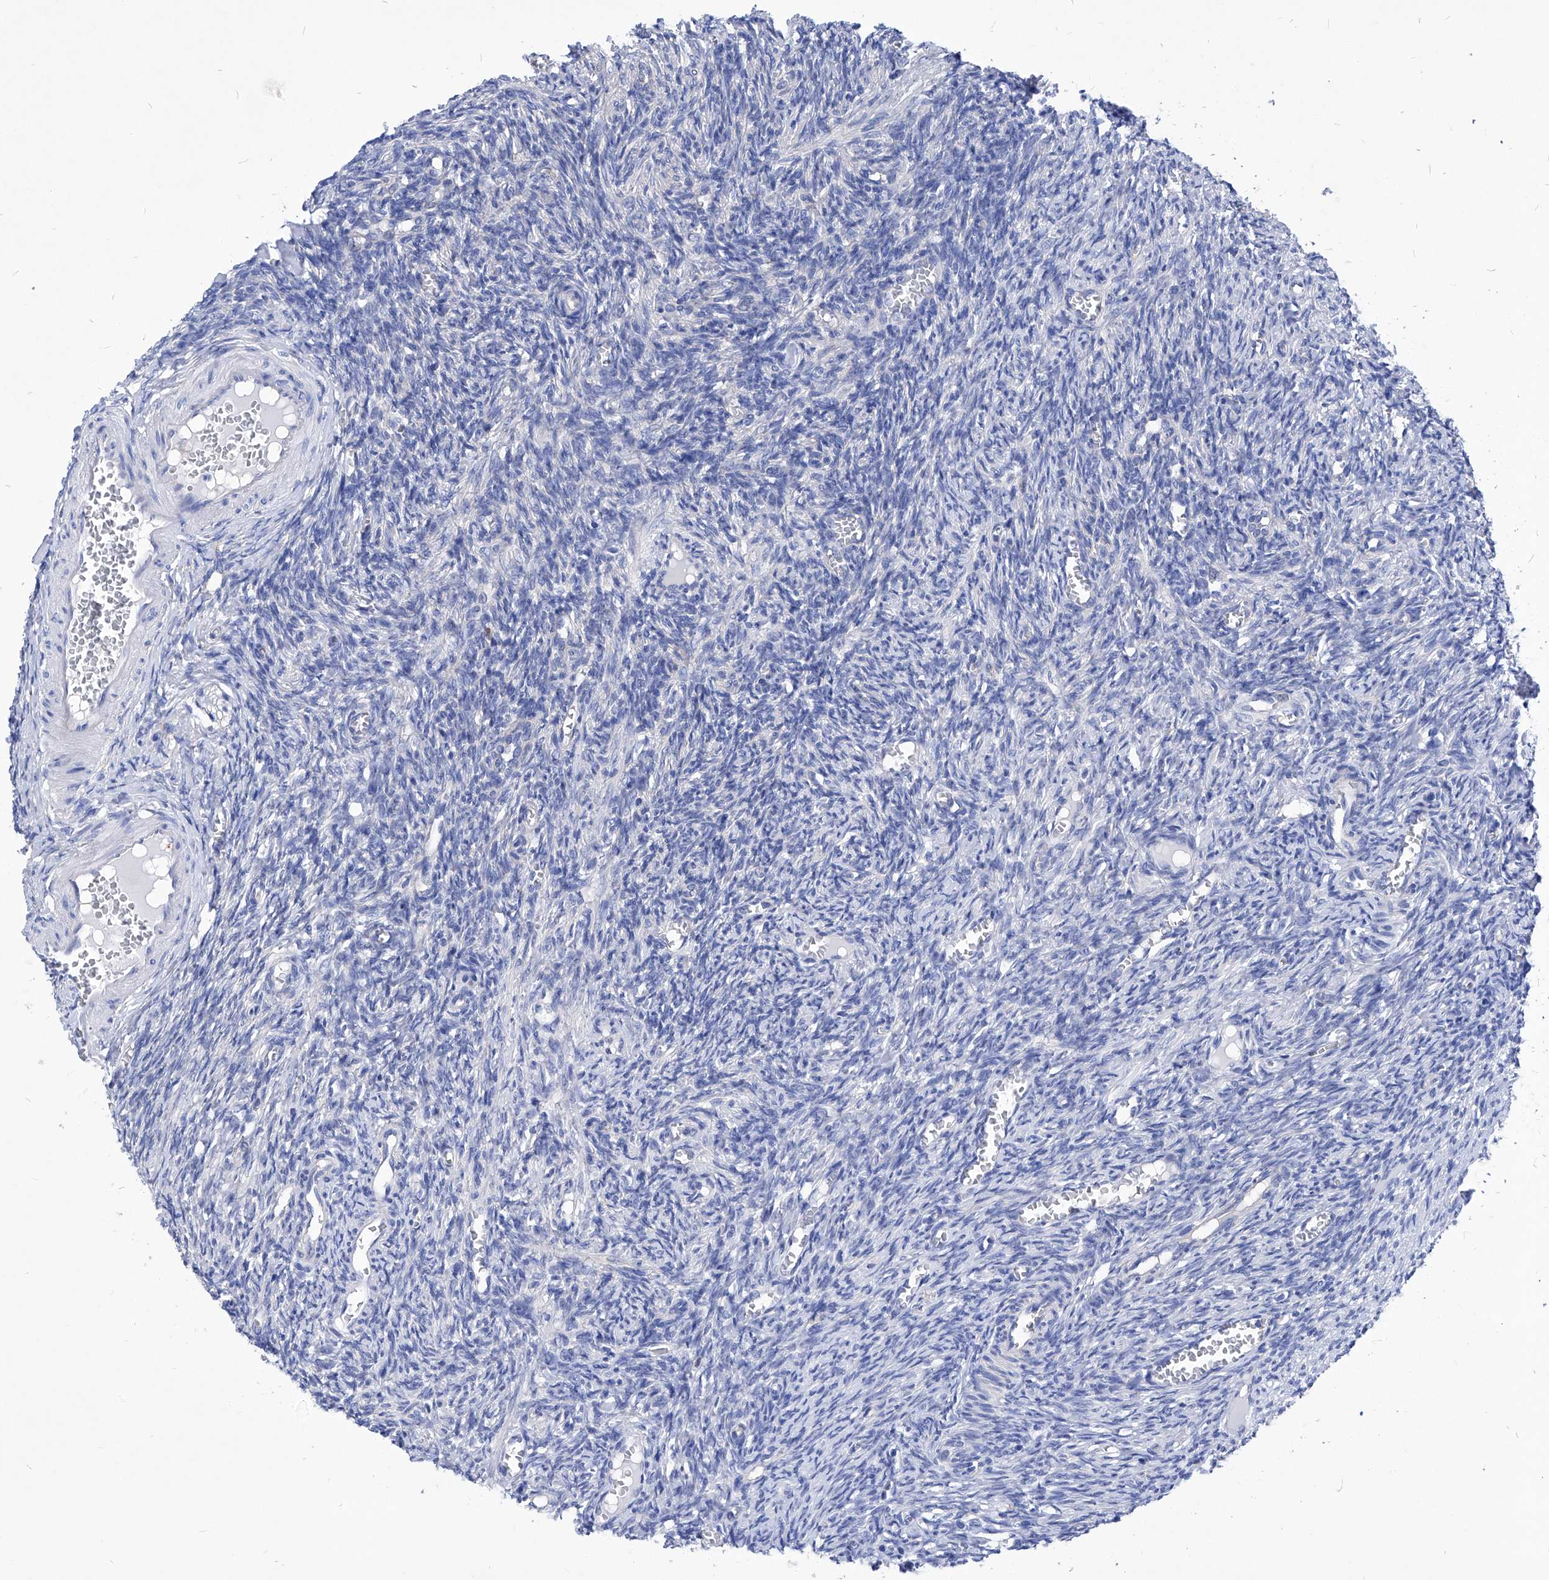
{"staining": {"intensity": "negative", "quantity": "none", "location": "none"}, "tissue": "ovary", "cell_type": "Ovarian stroma cells", "image_type": "normal", "snomed": [{"axis": "morphology", "description": "Normal tissue, NOS"}, {"axis": "topography", "description": "Ovary"}], "caption": "A high-resolution image shows immunohistochemistry staining of benign ovary, which exhibits no significant positivity in ovarian stroma cells. The staining is performed using DAB brown chromogen with nuclei counter-stained in using hematoxylin.", "gene": "XPNPEP1", "patient": {"sex": "female", "age": 27}}